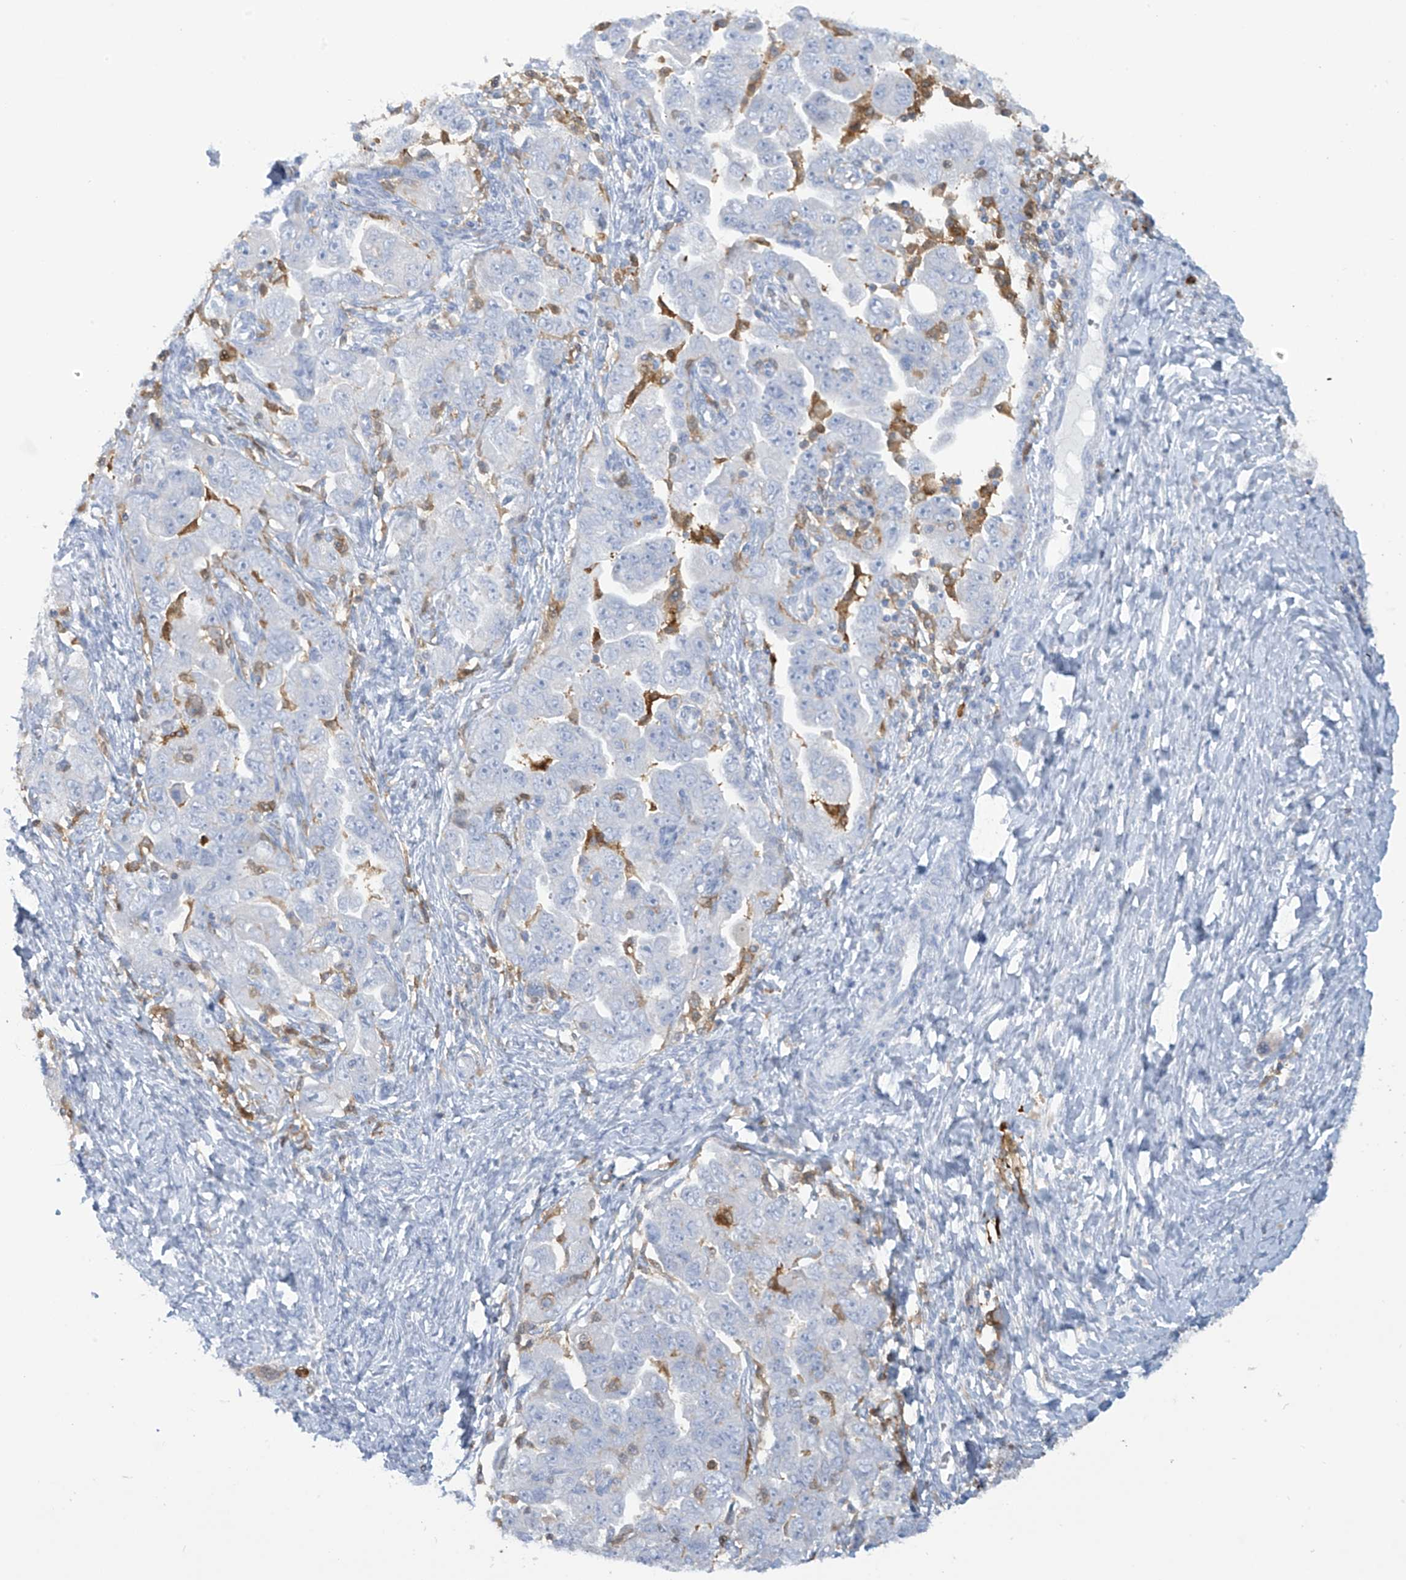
{"staining": {"intensity": "negative", "quantity": "none", "location": "none"}, "tissue": "ovarian cancer", "cell_type": "Tumor cells", "image_type": "cancer", "snomed": [{"axis": "morphology", "description": "Carcinoma, NOS"}, {"axis": "morphology", "description": "Cystadenocarcinoma, serous, NOS"}, {"axis": "topography", "description": "Ovary"}], "caption": "Tumor cells are negative for brown protein staining in ovarian cancer (serous cystadenocarcinoma).", "gene": "TRMT2B", "patient": {"sex": "female", "age": 69}}